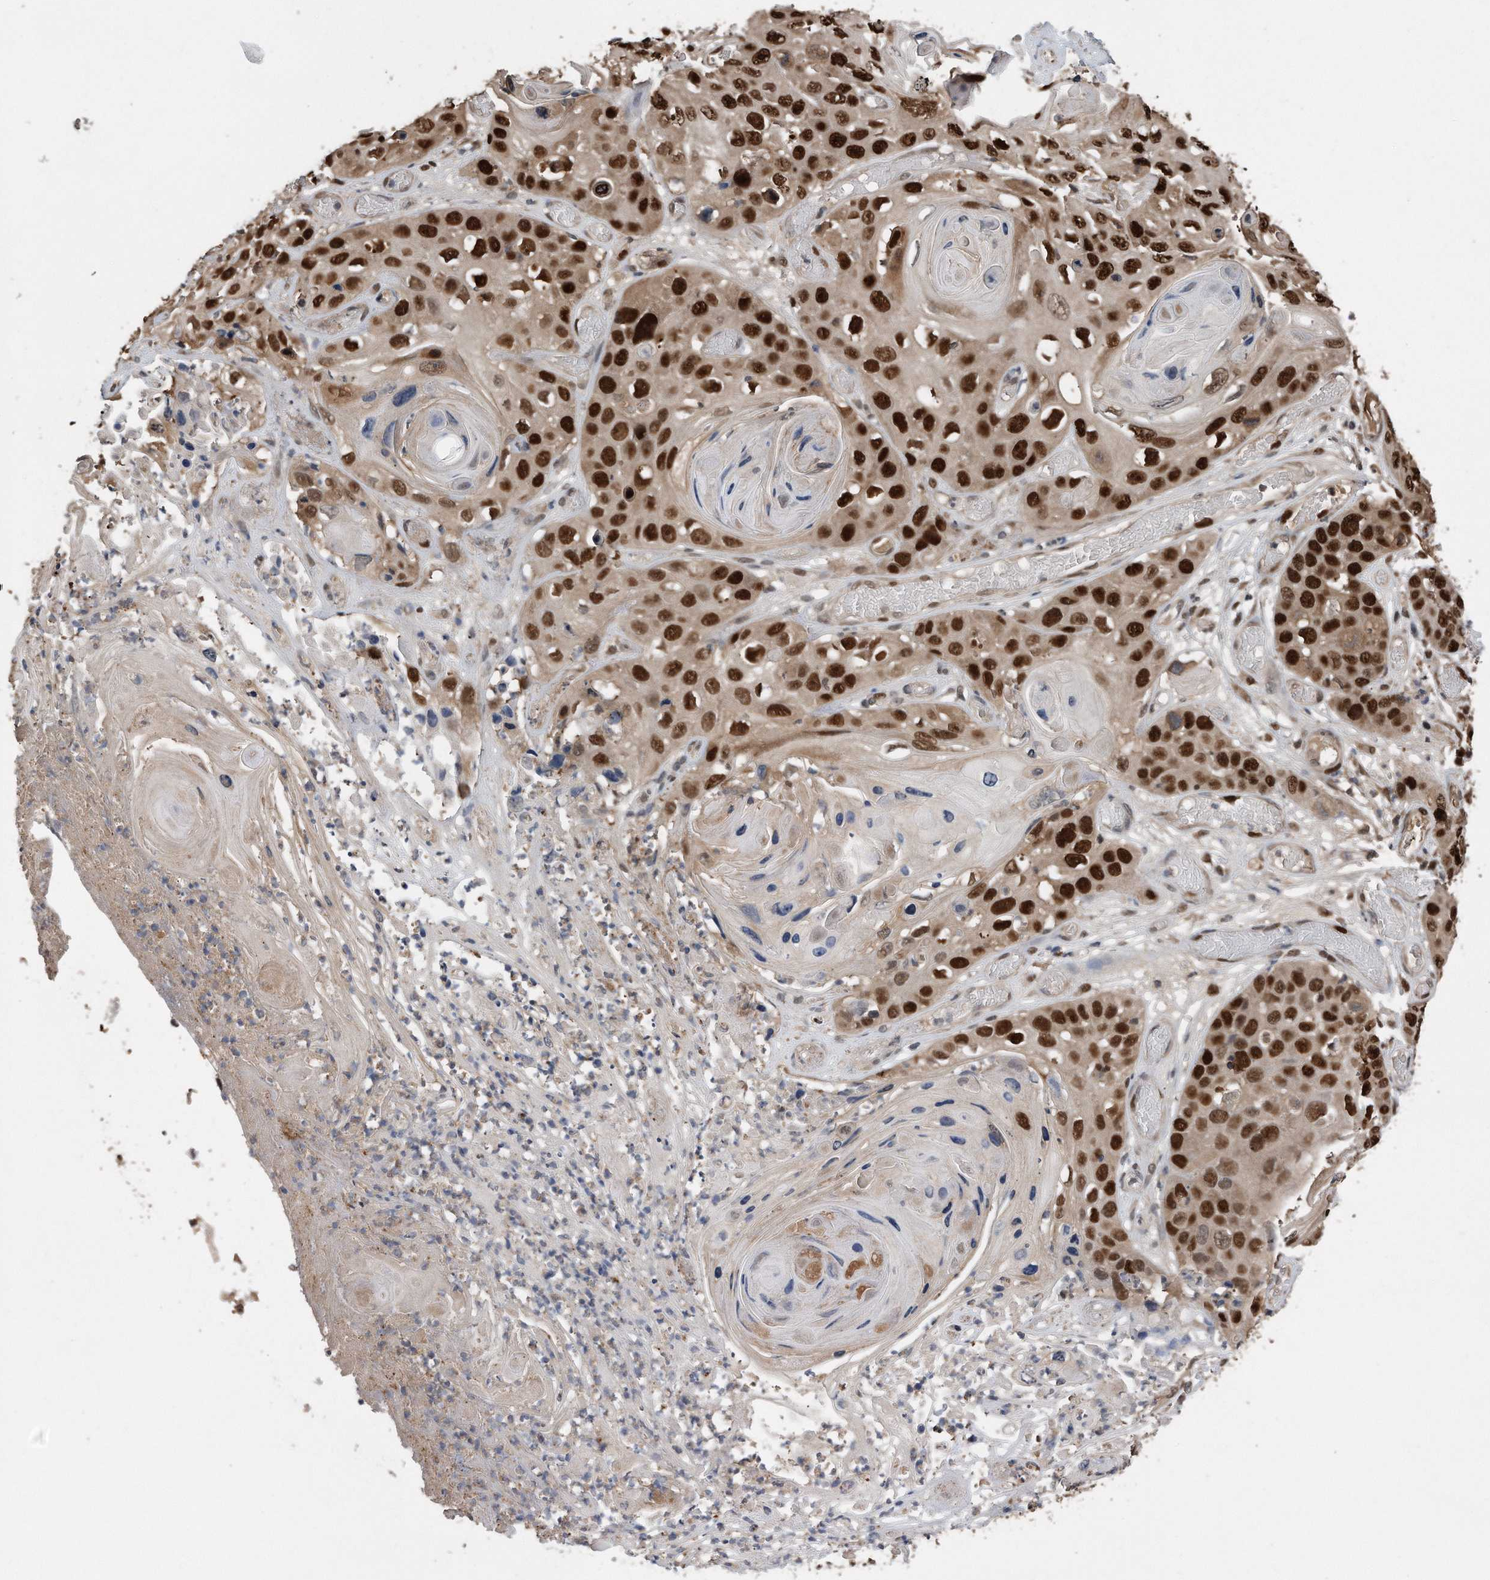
{"staining": {"intensity": "strong", "quantity": ">75%", "location": "nuclear"}, "tissue": "skin cancer", "cell_type": "Tumor cells", "image_type": "cancer", "snomed": [{"axis": "morphology", "description": "Squamous cell carcinoma, NOS"}, {"axis": "topography", "description": "Skin"}], "caption": "Strong nuclear staining is seen in about >75% of tumor cells in skin squamous cell carcinoma.", "gene": "PCNA", "patient": {"sex": "male", "age": 55}}